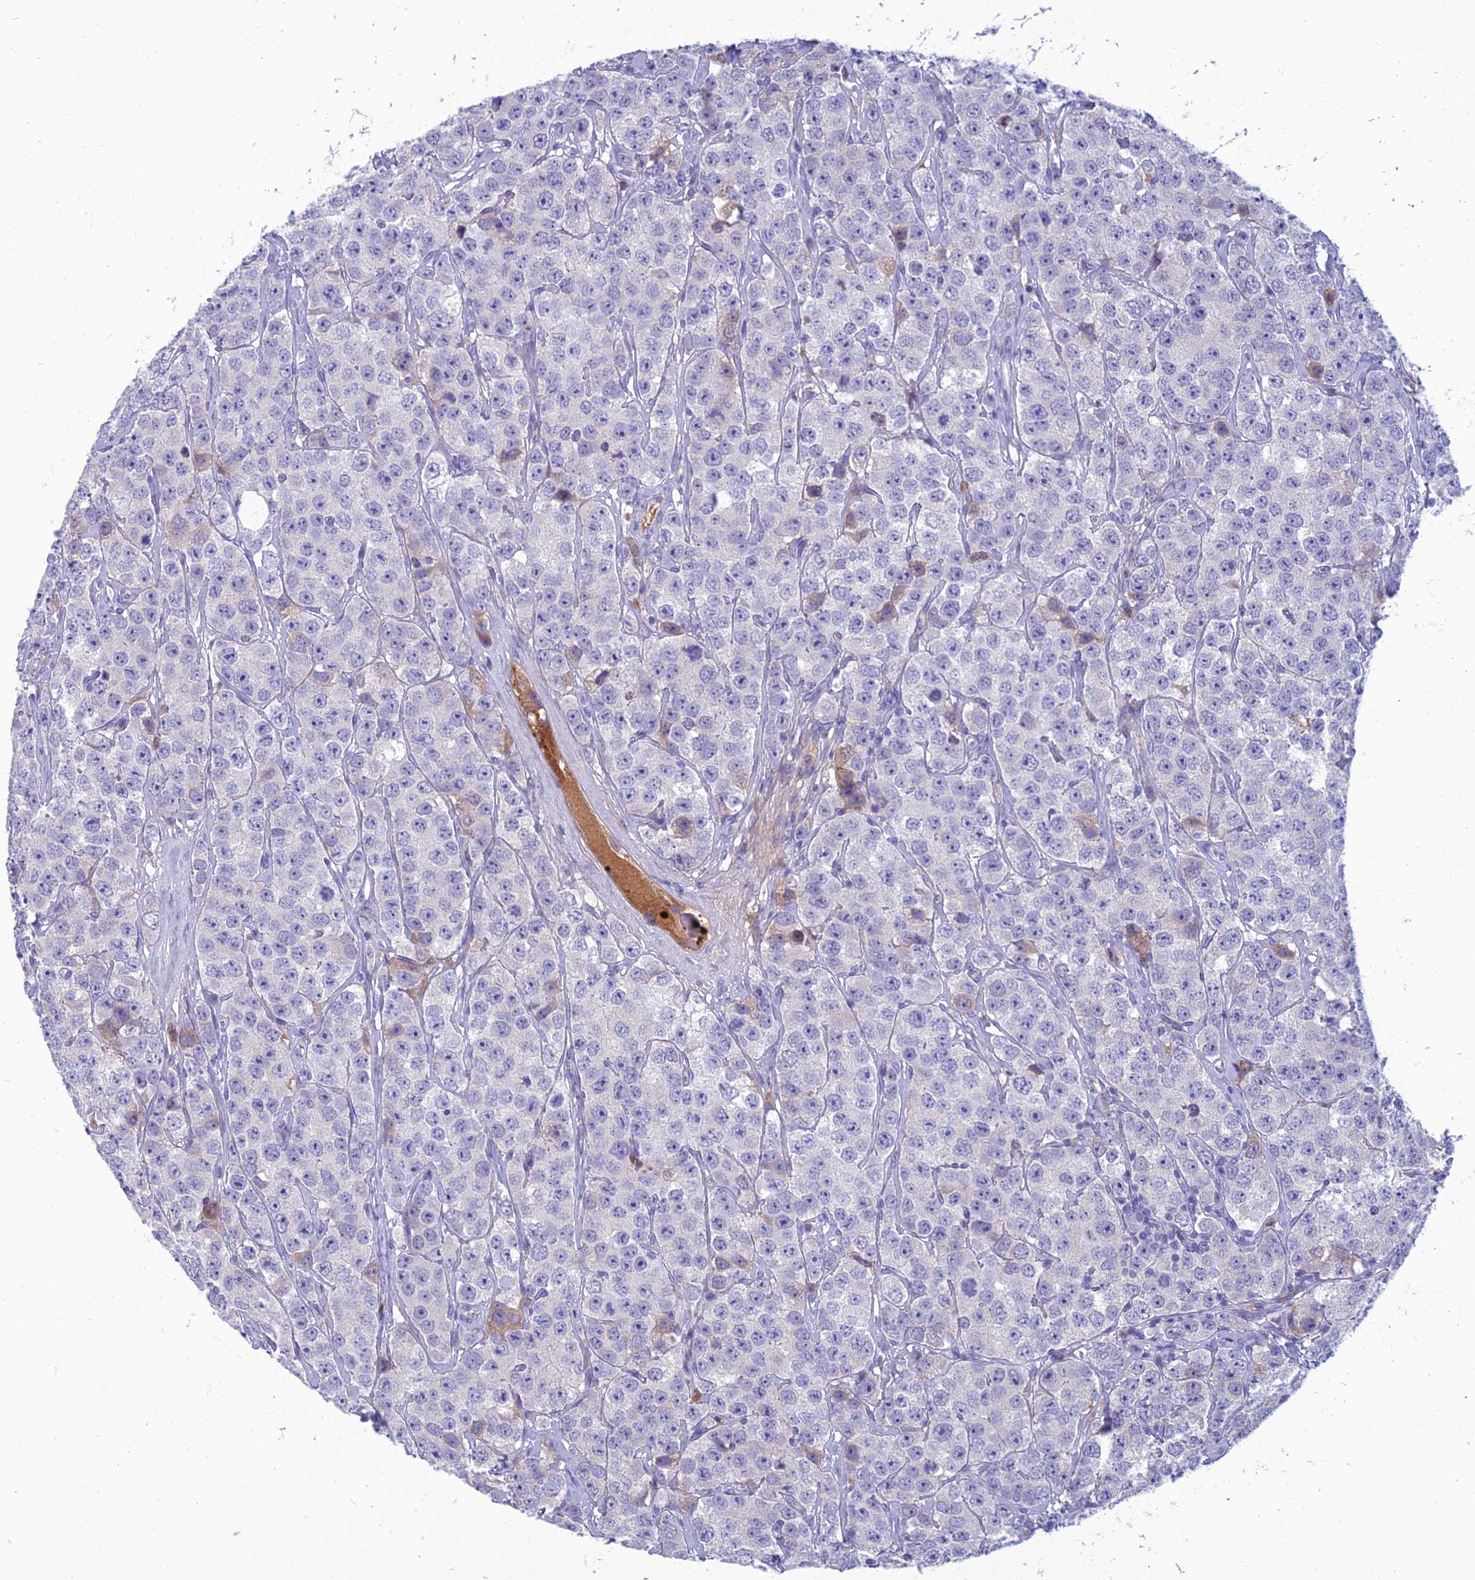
{"staining": {"intensity": "negative", "quantity": "none", "location": "none"}, "tissue": "testis cancer", "cell_type": "Tumor cells", "image_type": "cancer", "snomed": [{"axis": "morphology", "description": "Seminoma, NOS"}, {"axis": "topography", "description": "Testis"}], "caption": "IHC of testis cancer reveals no positivity in tumor cells. Brightfield microscopy of immunohistochemistry (IHC) stained with DAB (3,3'-diaminobenzidine) (brown) and hematoxylin (blue), captured at high magnification.", "gene": "SPTLC3", "patient": {"sex": "male", "age": 28}}